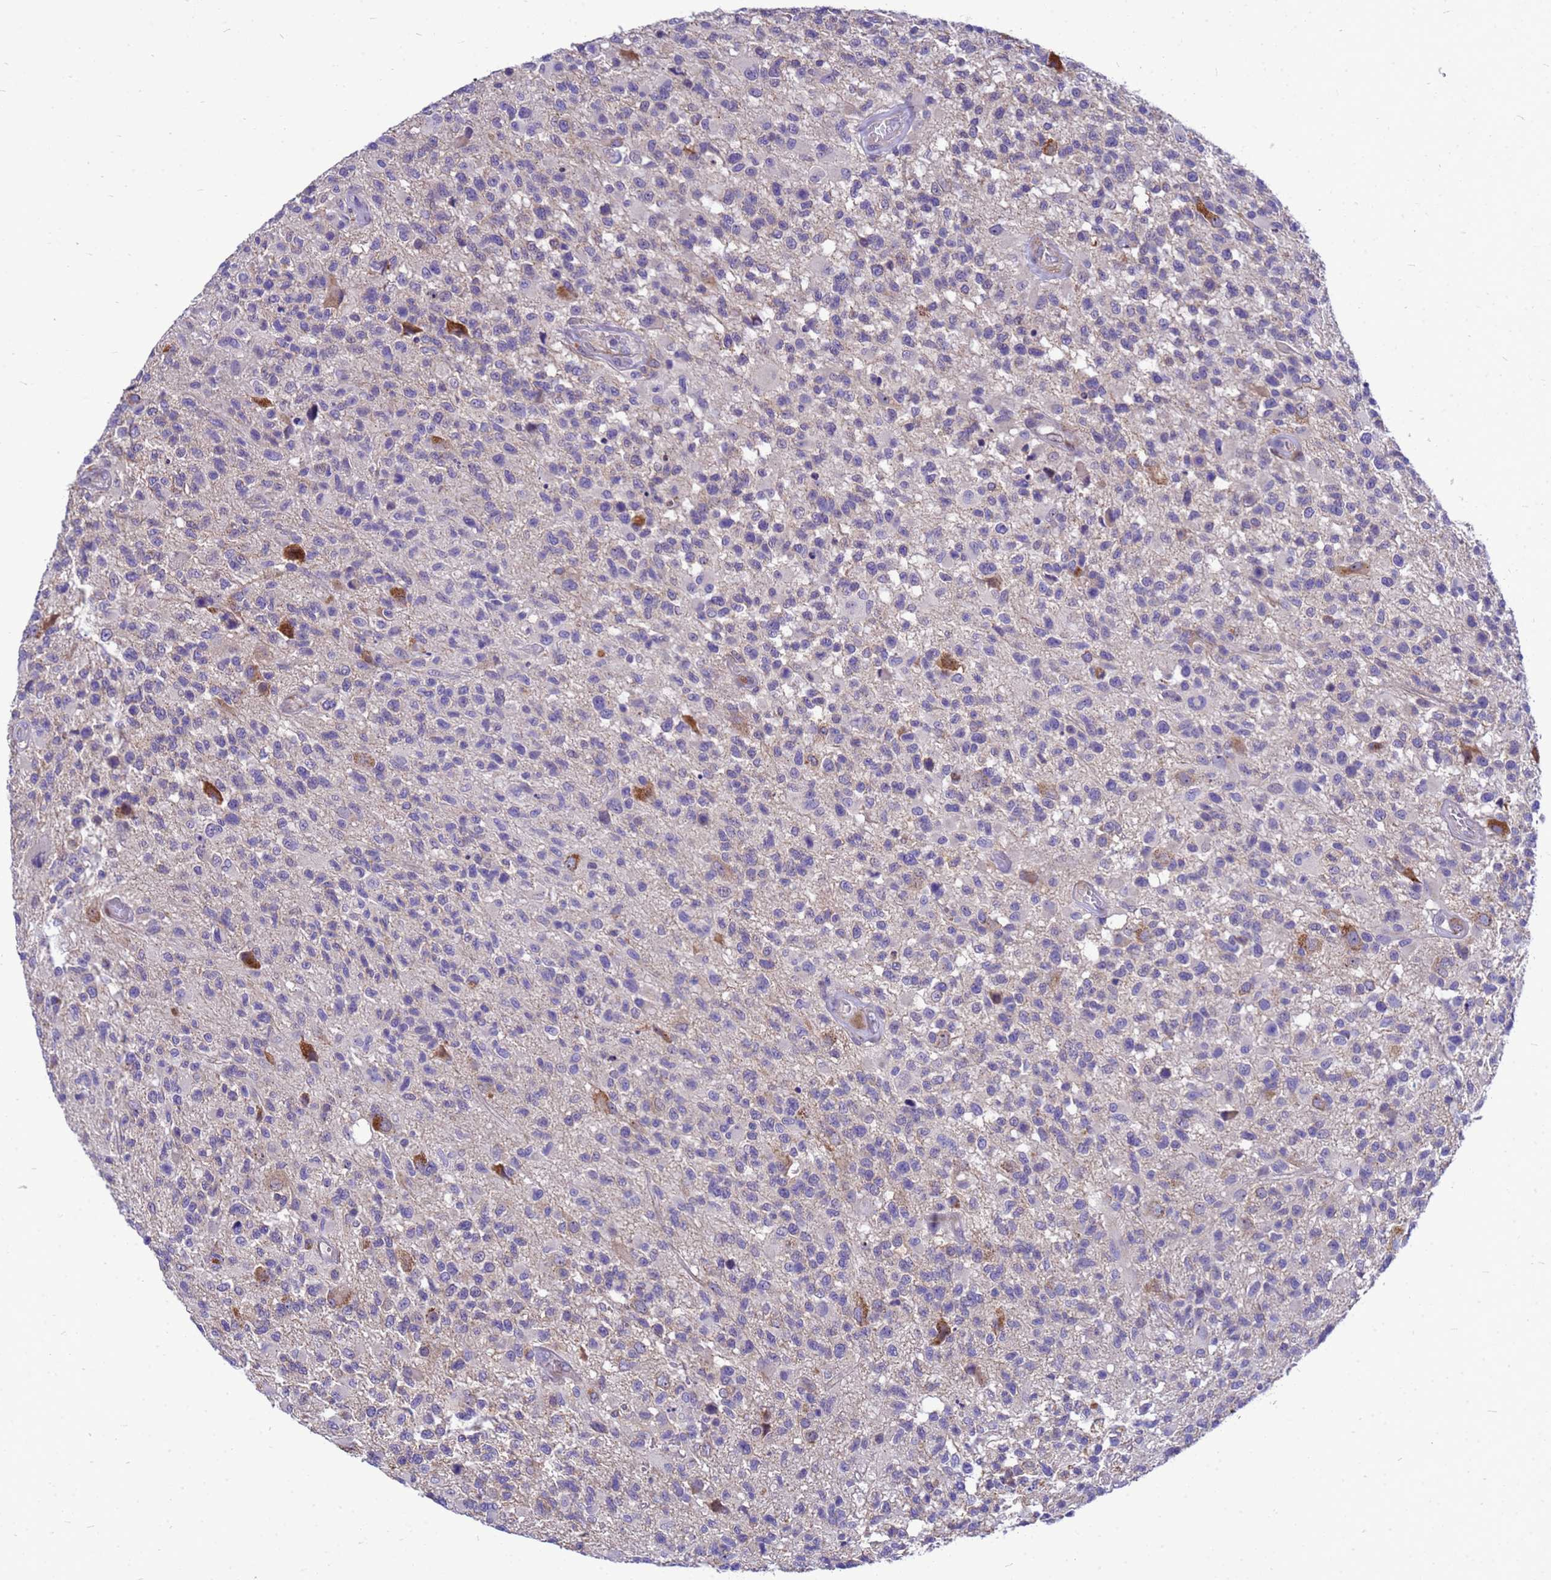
{"staining": {"intensity": "negative", "quantity": "none", "location": "none"}, "tissue": "glioma", "cell_type": "Tumor cells", "image_type": "cancer", "snomed": [{"axis": "morphology", "description": "Glioma, malignant, High grade"}, {"axis": "morphology", "description": "Glioblastoma, NOS"}, {"axis": "topography", "description": "Brain"}], "caption": "Photomicrograph shows no protein positivity in tumor cells of glioma tissue.", "gene": "POP7", "patient": {"sex": "male", "age": 60}}